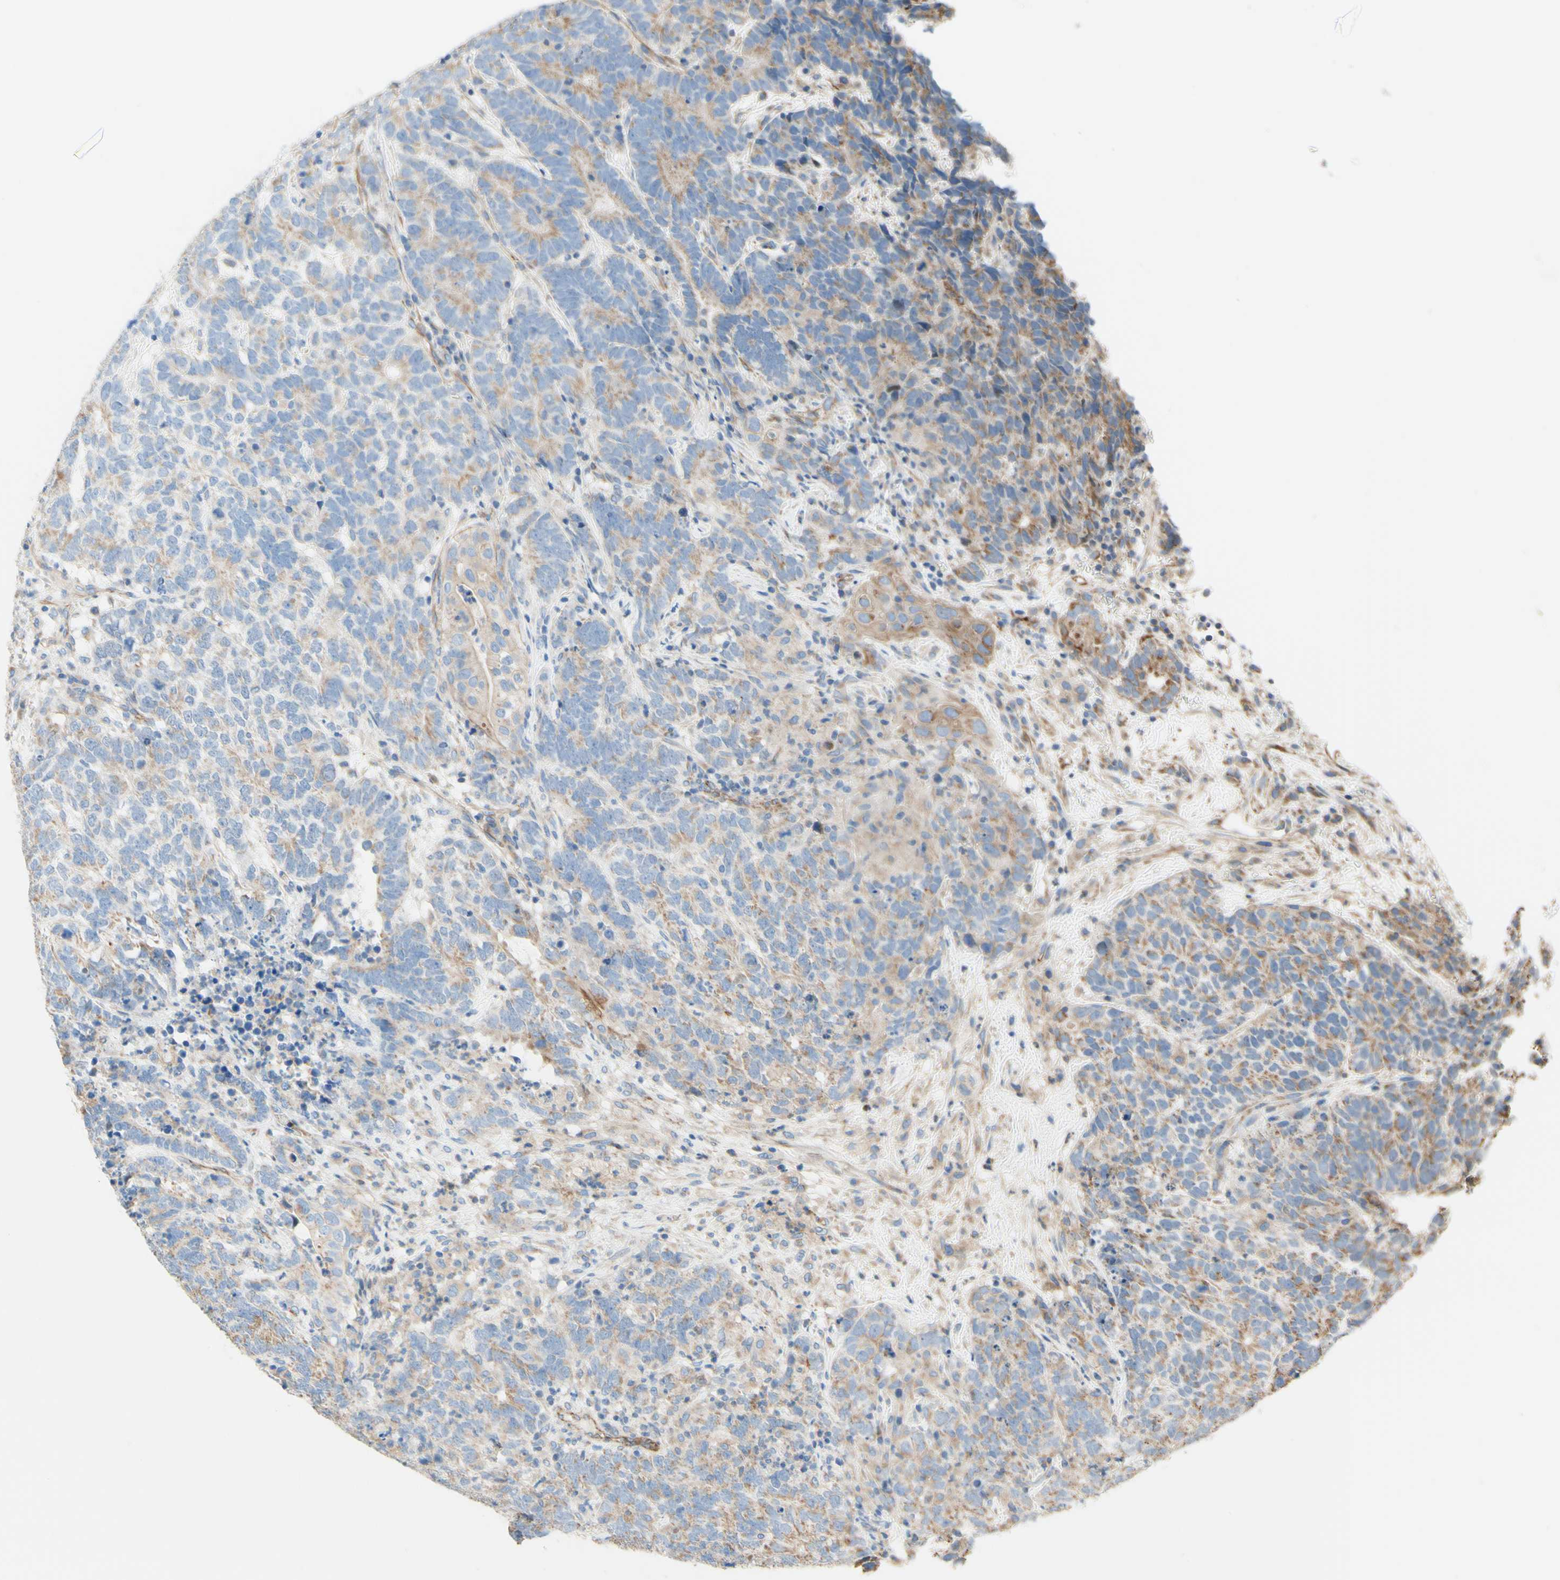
{"staining": {"intensity": "weak", "quantity": ">75%", "location": "cytoplasmic/membranous"}, "tissue": "testis cancer", "cell_type": "Tumor cells", "image_type": "cancer", "snomed": [{"axis": "morphology", "description": "Carcinoma, Embryonal, NOS"}, {"axis": "topography", "description": "Testis"}], "caption": "Testis cancer (embryonal carcinoma) was stained to show a protein in brown. There is low levels of weak cytoplasmic/membranous positivity in approximately >75% of tumor cells.", "gene": "ENDOD1", "patient": {"sex": "male", "age": 26}}